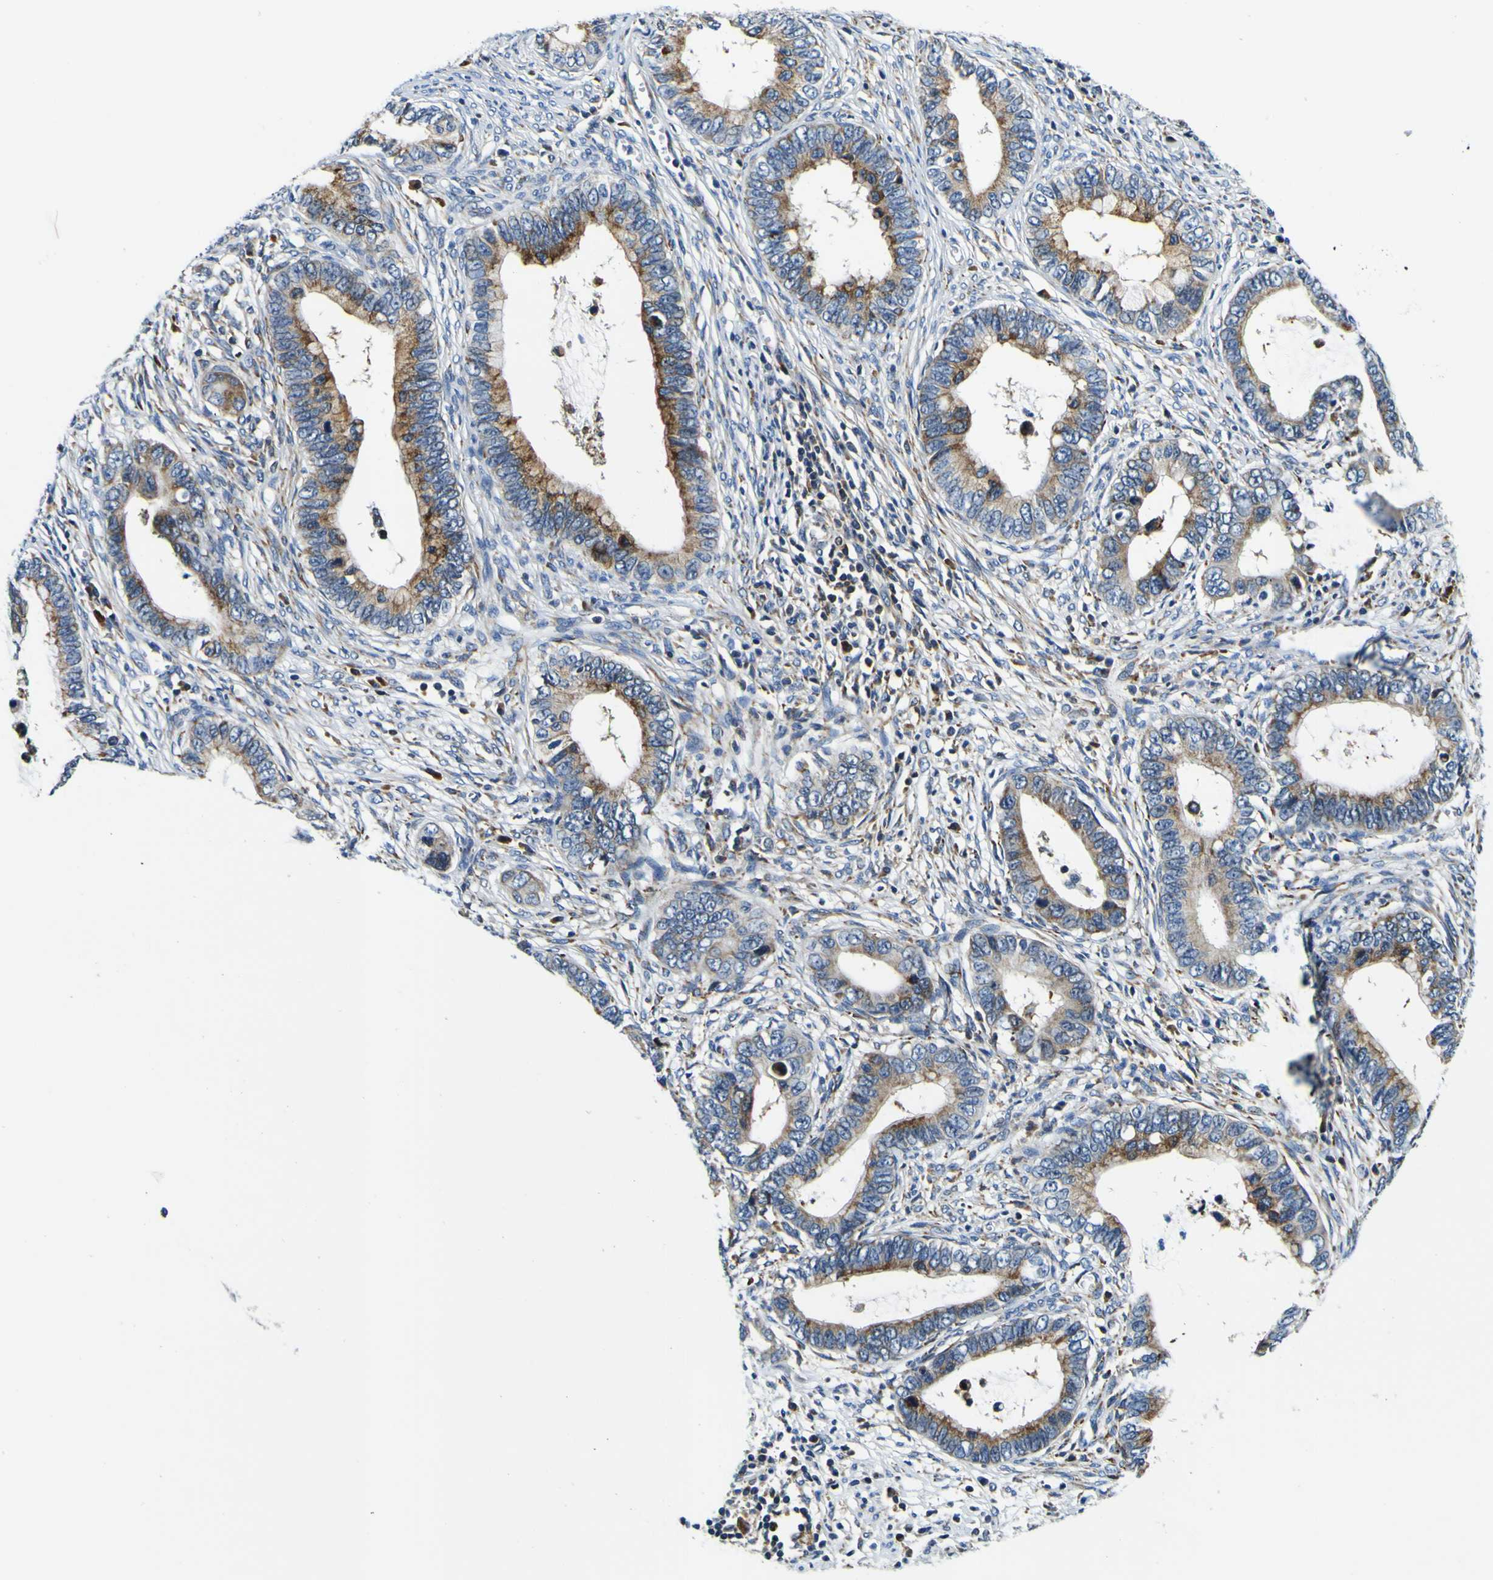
{"staining": {"intensity": "moderate", "quantity": ">75%", "location": "cytoplasmic/membranous"}, "tissue": "cervical cancer", "cell_type": "Tumor cells", "image_type": "cancer", "snomed": [{"axis": "morphology", "description": "Adenocarcinoma, NOS"}, {"axis": "topography", "description": "Cervix"}], "caption": "An image showing moderate cytoplasmic/membranous positivity in about >75% of tumor cells in adenocarcinoma (cervical), as visualized by brown immunohistochemical staining.", "gene": "NLRP3", "patient": {"sex": "female", "age": 44}}